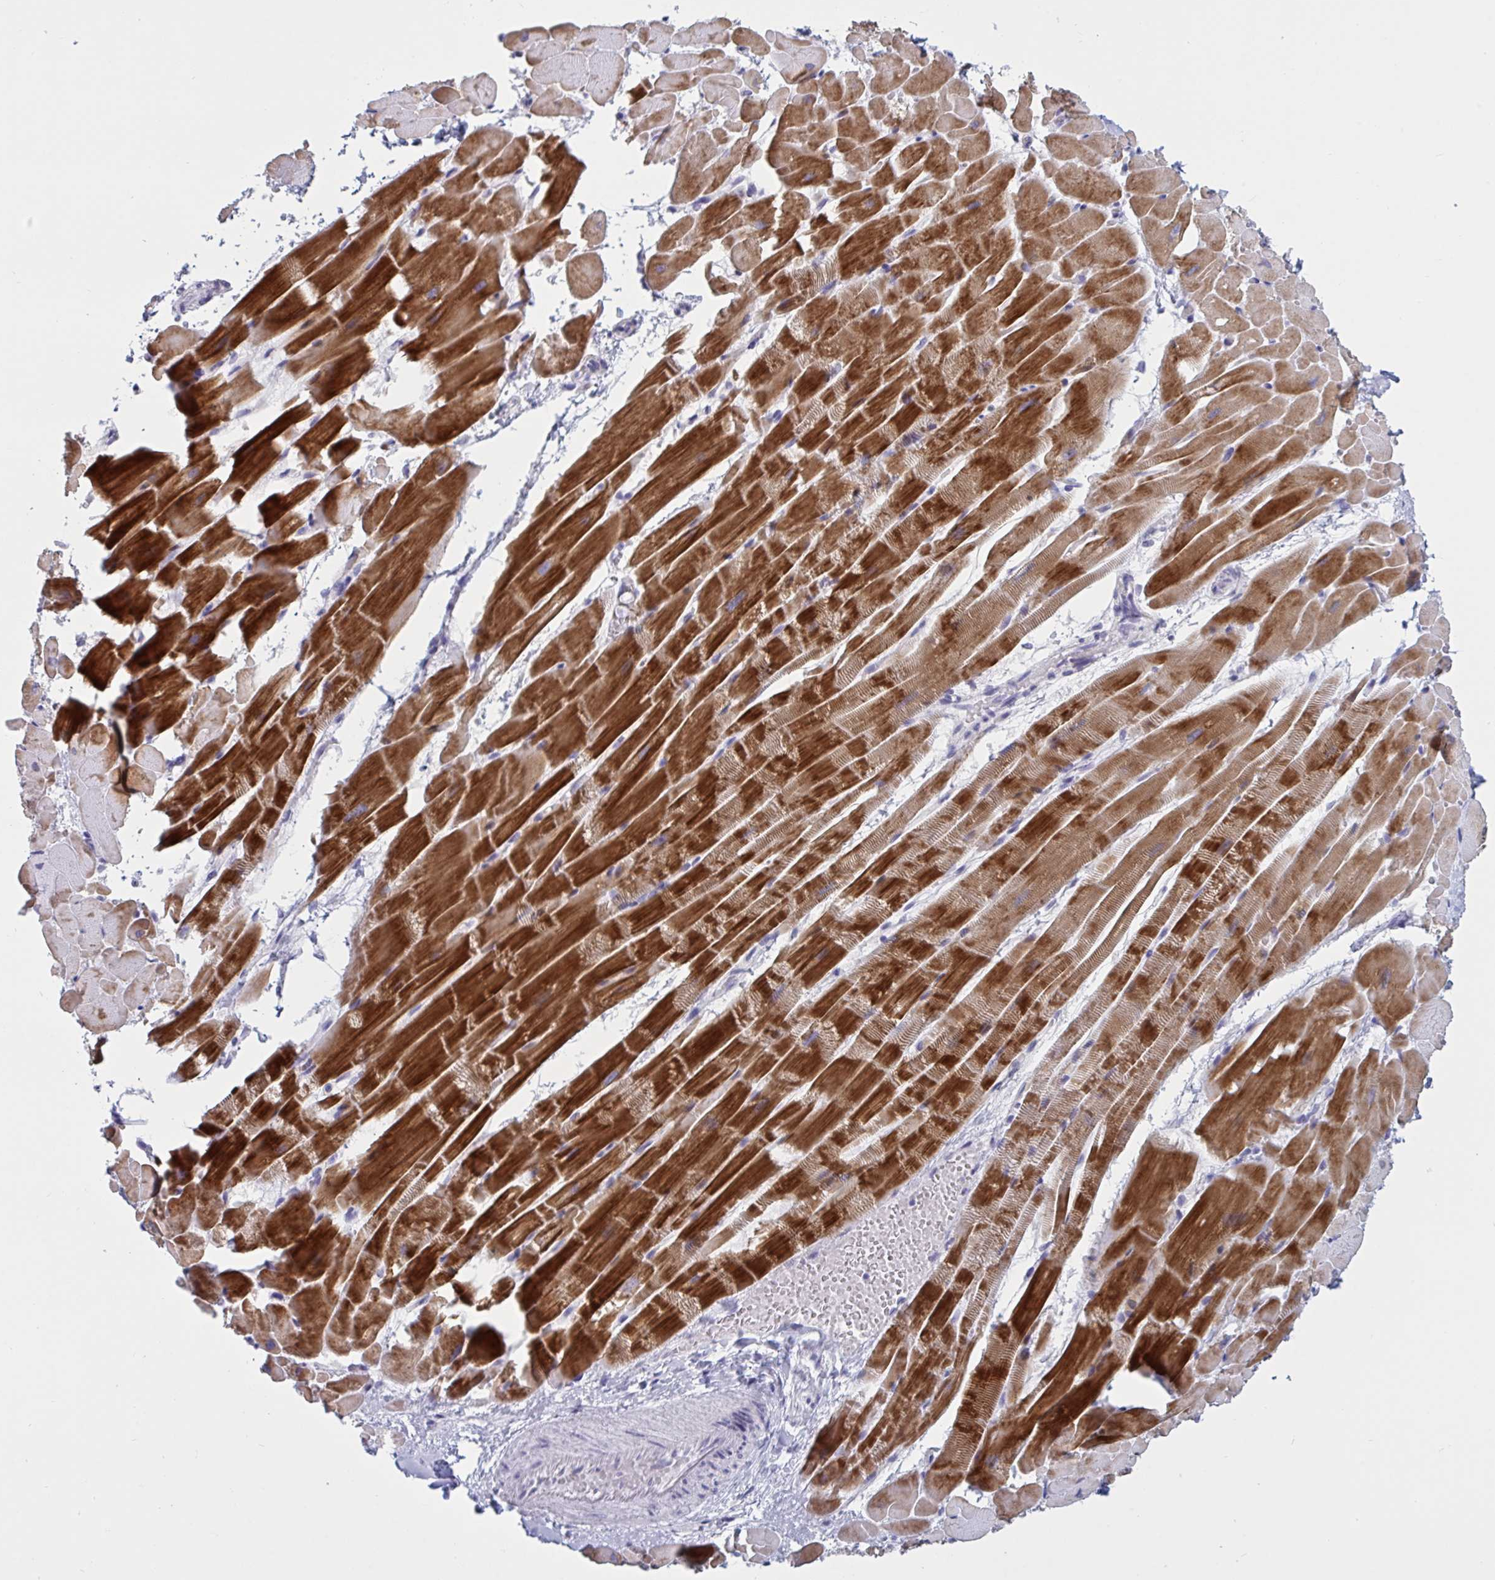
{"staining": {"intensity": "strong", "quantity": "25%-75%", "location": "cytoplasmic/membranous"}, "tissue": "heart muscle", "cell_type": "Cardiomyocytes", "image_type": "normal", "snomed": [{"axis": "morphology", "description": "Normal tissue, NOS"}, {"axis": "topography", "description": "Heart"}], "caption": "The histopathology image reveals immunohistochemical staining of unremarkable heart muscle. There is strong cytoplasmic/membranous staining is appreciated in approximately 25%-75% of cardiomyocytes. The staining was performed using DAB, with brown indicating positive protein expression. Nuclei are stained blue with hematoxylin.", "gene": "NDUFC2", "patient": {"sex": "male", "age": 37}}